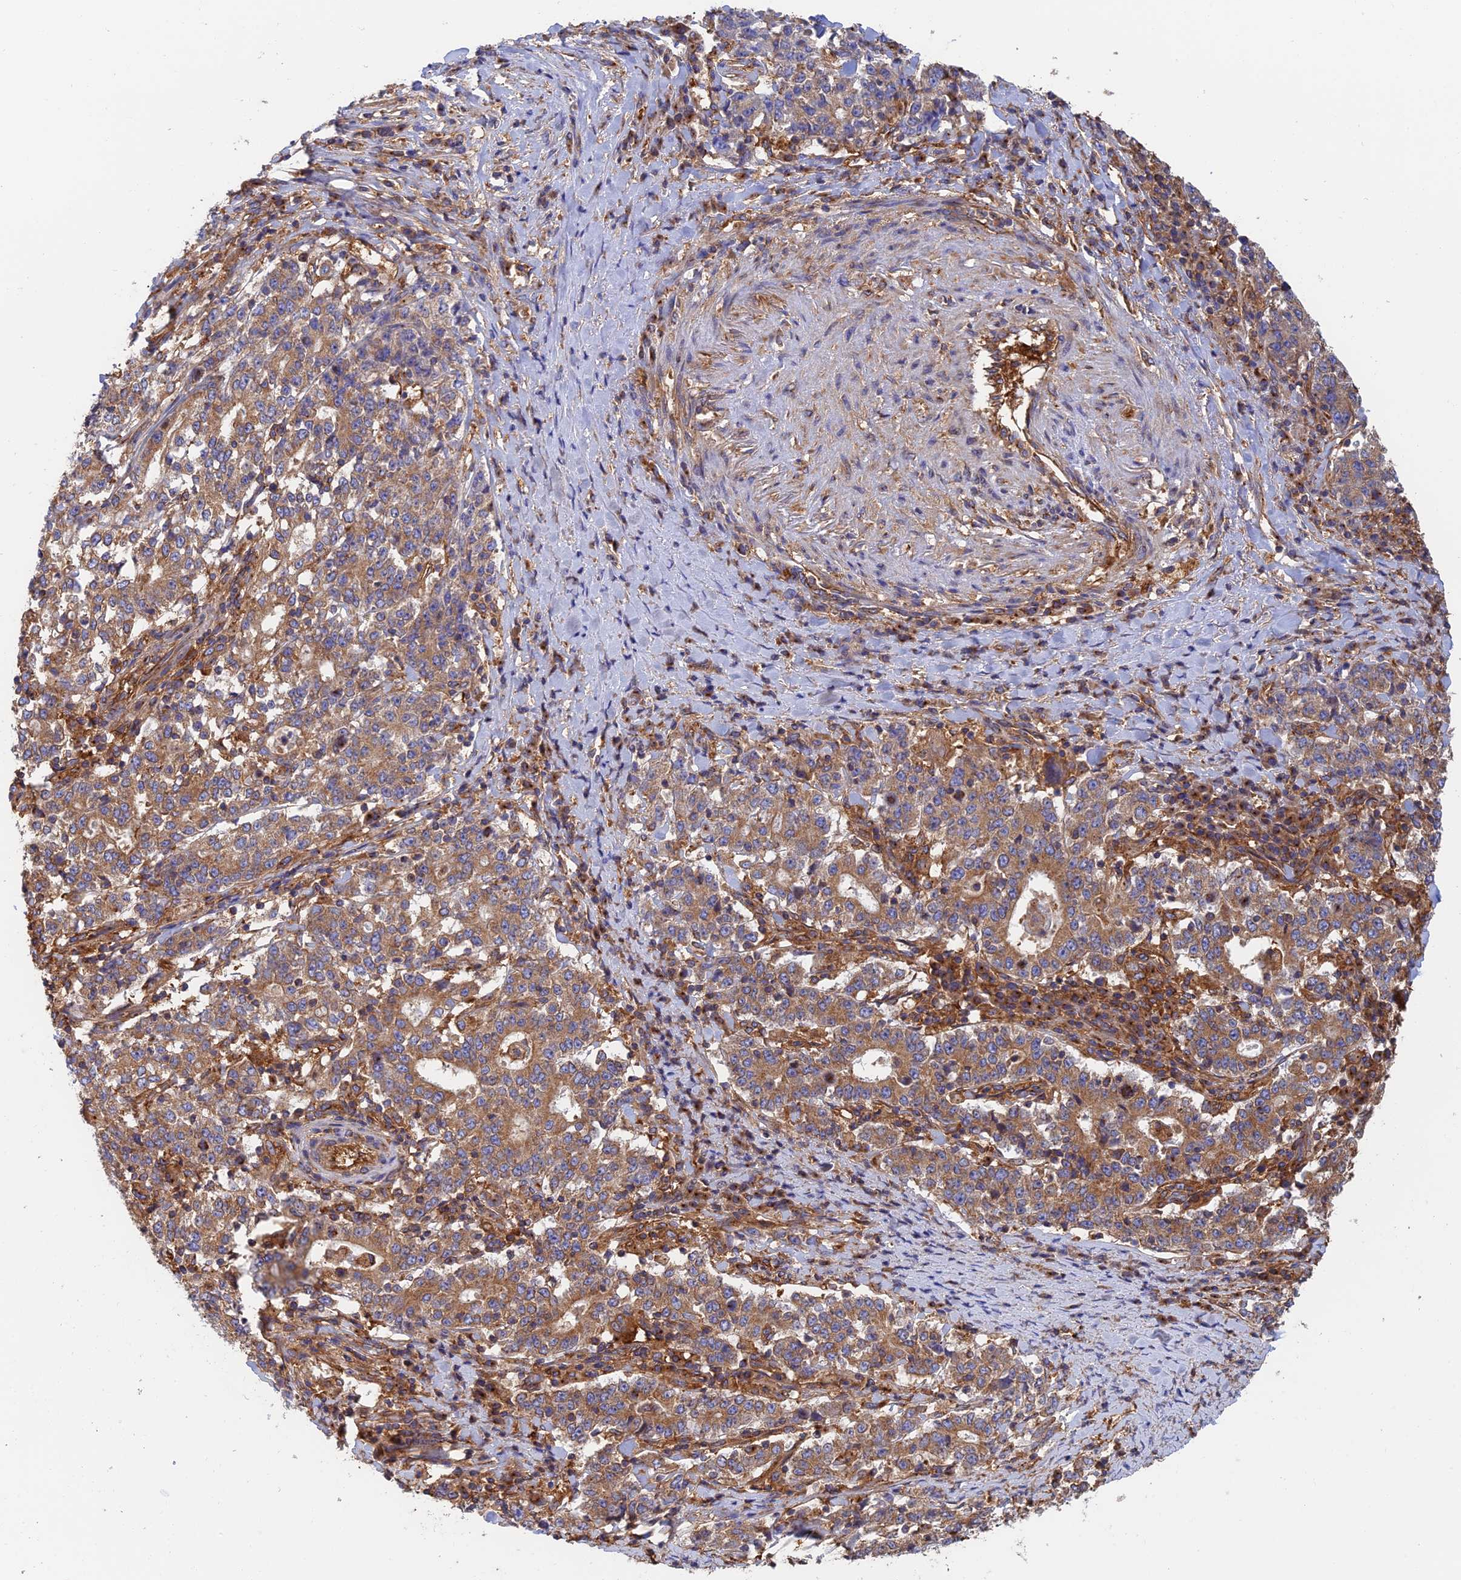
{"staining": {"intensity": "moderate", "quantity": ">75%", "location": "cytoplasmic/membranous"}, "tissue": "stomach cancer", "cell_type": "Tumor cells", "image_type": "cancer", "snomed": [{"axis": "morphology", "description": "Adenocarcinoma, NOS"}, {"axis": "topography", "description": "Stomach"}], "caption": "Stomach cancer (adenocarcinoma) stained for a protein (brown) reveals moderate cytoplasmic/membranous positive staining in approximately >75% of tumor cells.", "gene": "DCTN2", "patient": {"sex": "male", "age": 59}}